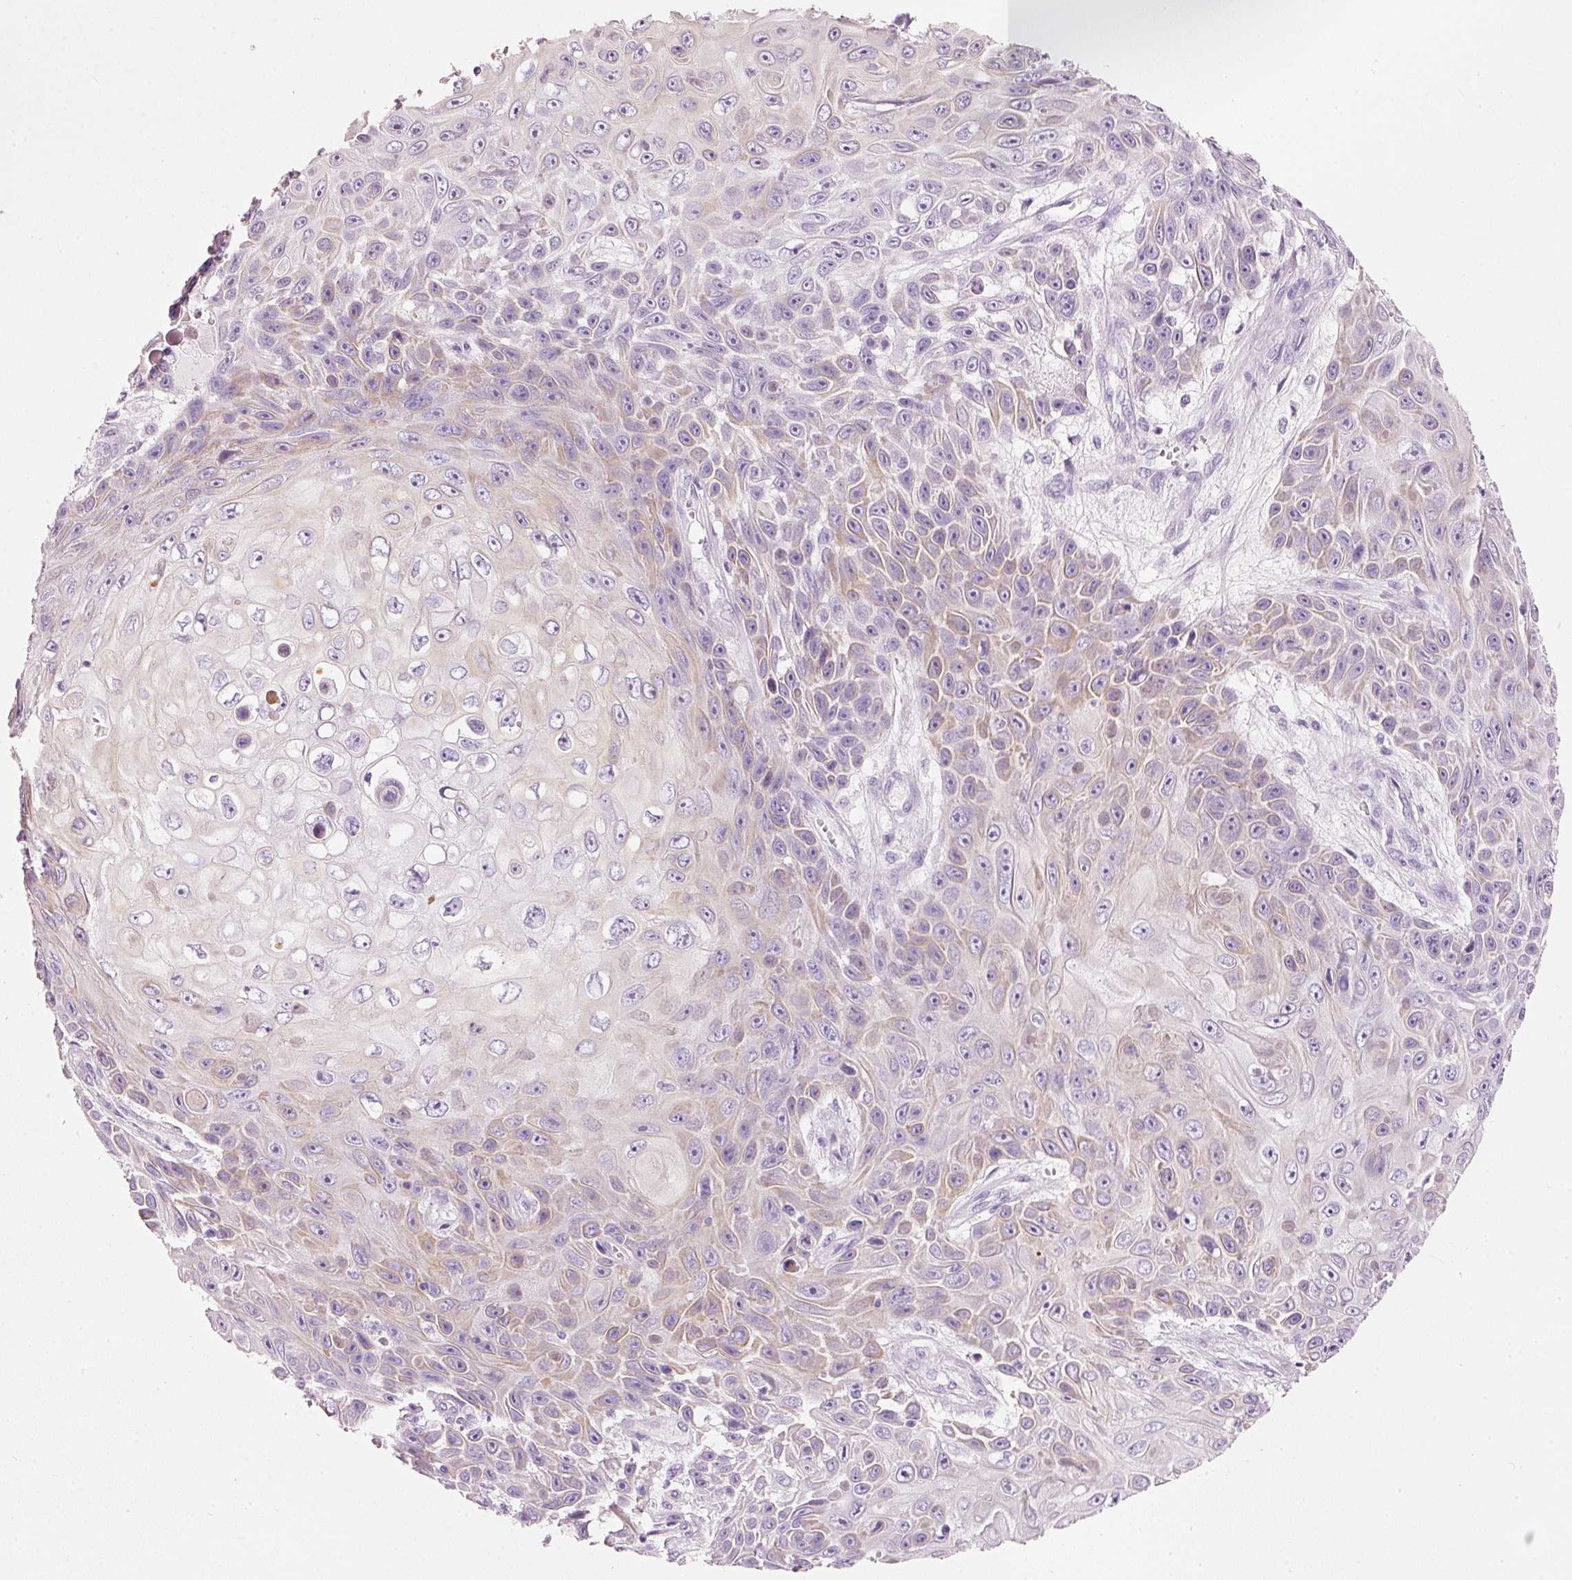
{"staining": {"intensity": "weak", "quantity": "<25%", "location": "cytoplasmic/membranous"}, "tissue": "skin cancer", "cell_type": "Tumor cells", "image_type": "cancer", "snomed": [{"axis": "morphology", "description": "Squamous cell carcinoma, NOS"}, {"axis": "topography", "description": "Skin"}], "caption": "Immunohistochemistry image of neoplastic tissue: human squamous cell carcinoma (skin) stained with DAB (3,3'-diaminobenzidine) displays no significant protein positivity in tumor cells.", "gene": "PDXDC1", "patient": {"sex": "male", "age": 82}}